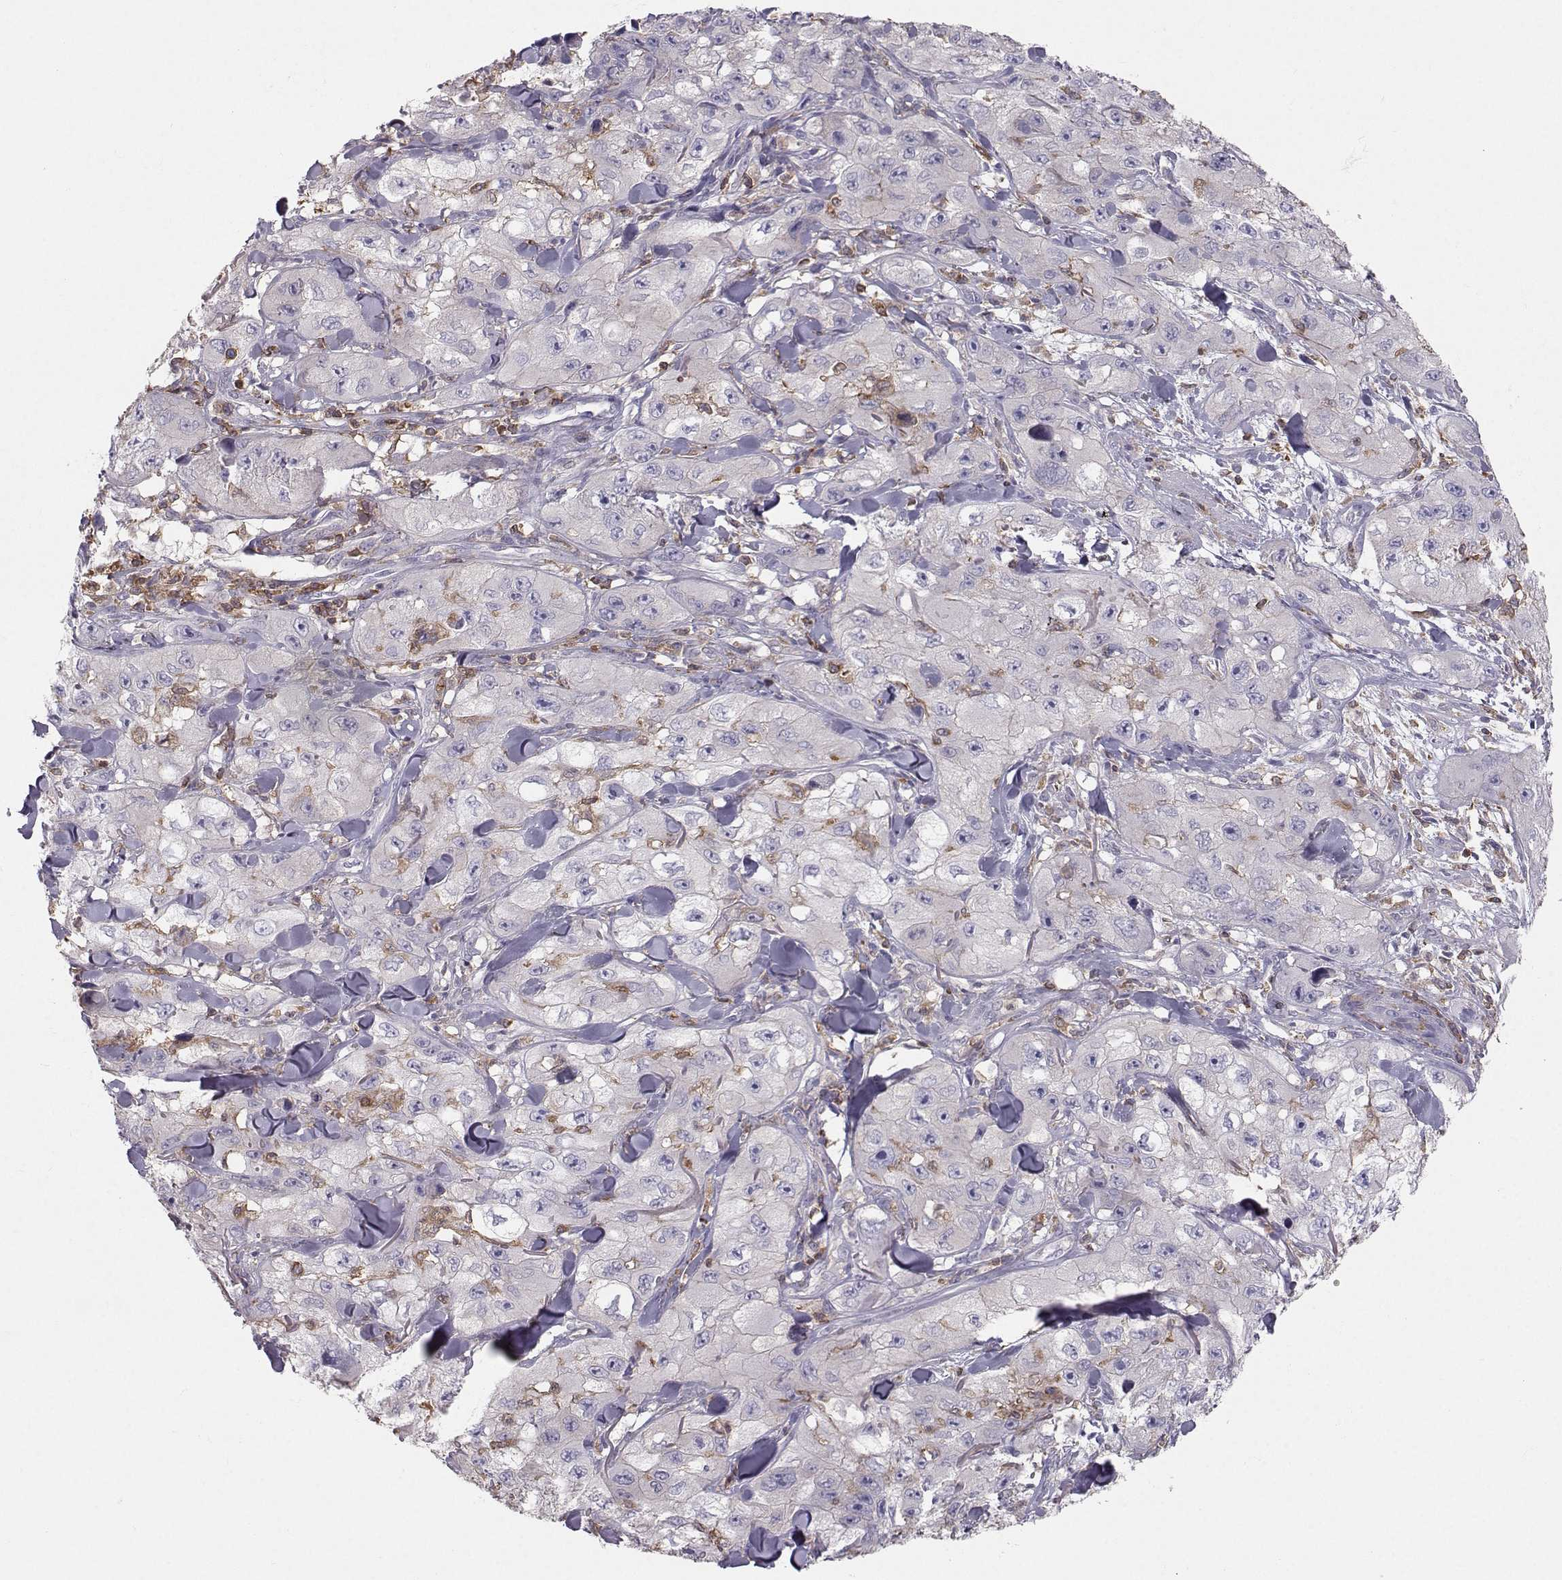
{"staining": {"intensity": "negative", "quantity": "none", "location": "none"}, "tissue": "skin cancer", "cell_type": "Tumor cells", "image_type": "cancer", "snomed": [{"axis": "morphology", "description": "Squamous cell carcinoma, NOS"}, {"axis": "topography", "description": "Skin"}, {"axis": "topography", "description": "Subcutis"}], "caption": "The photomicrograph reveals no staining of tumor cells in skin squamous cell carcinoma.", "gene": "ZBTB32", "patient": {"sex": "male", "age": 73}}